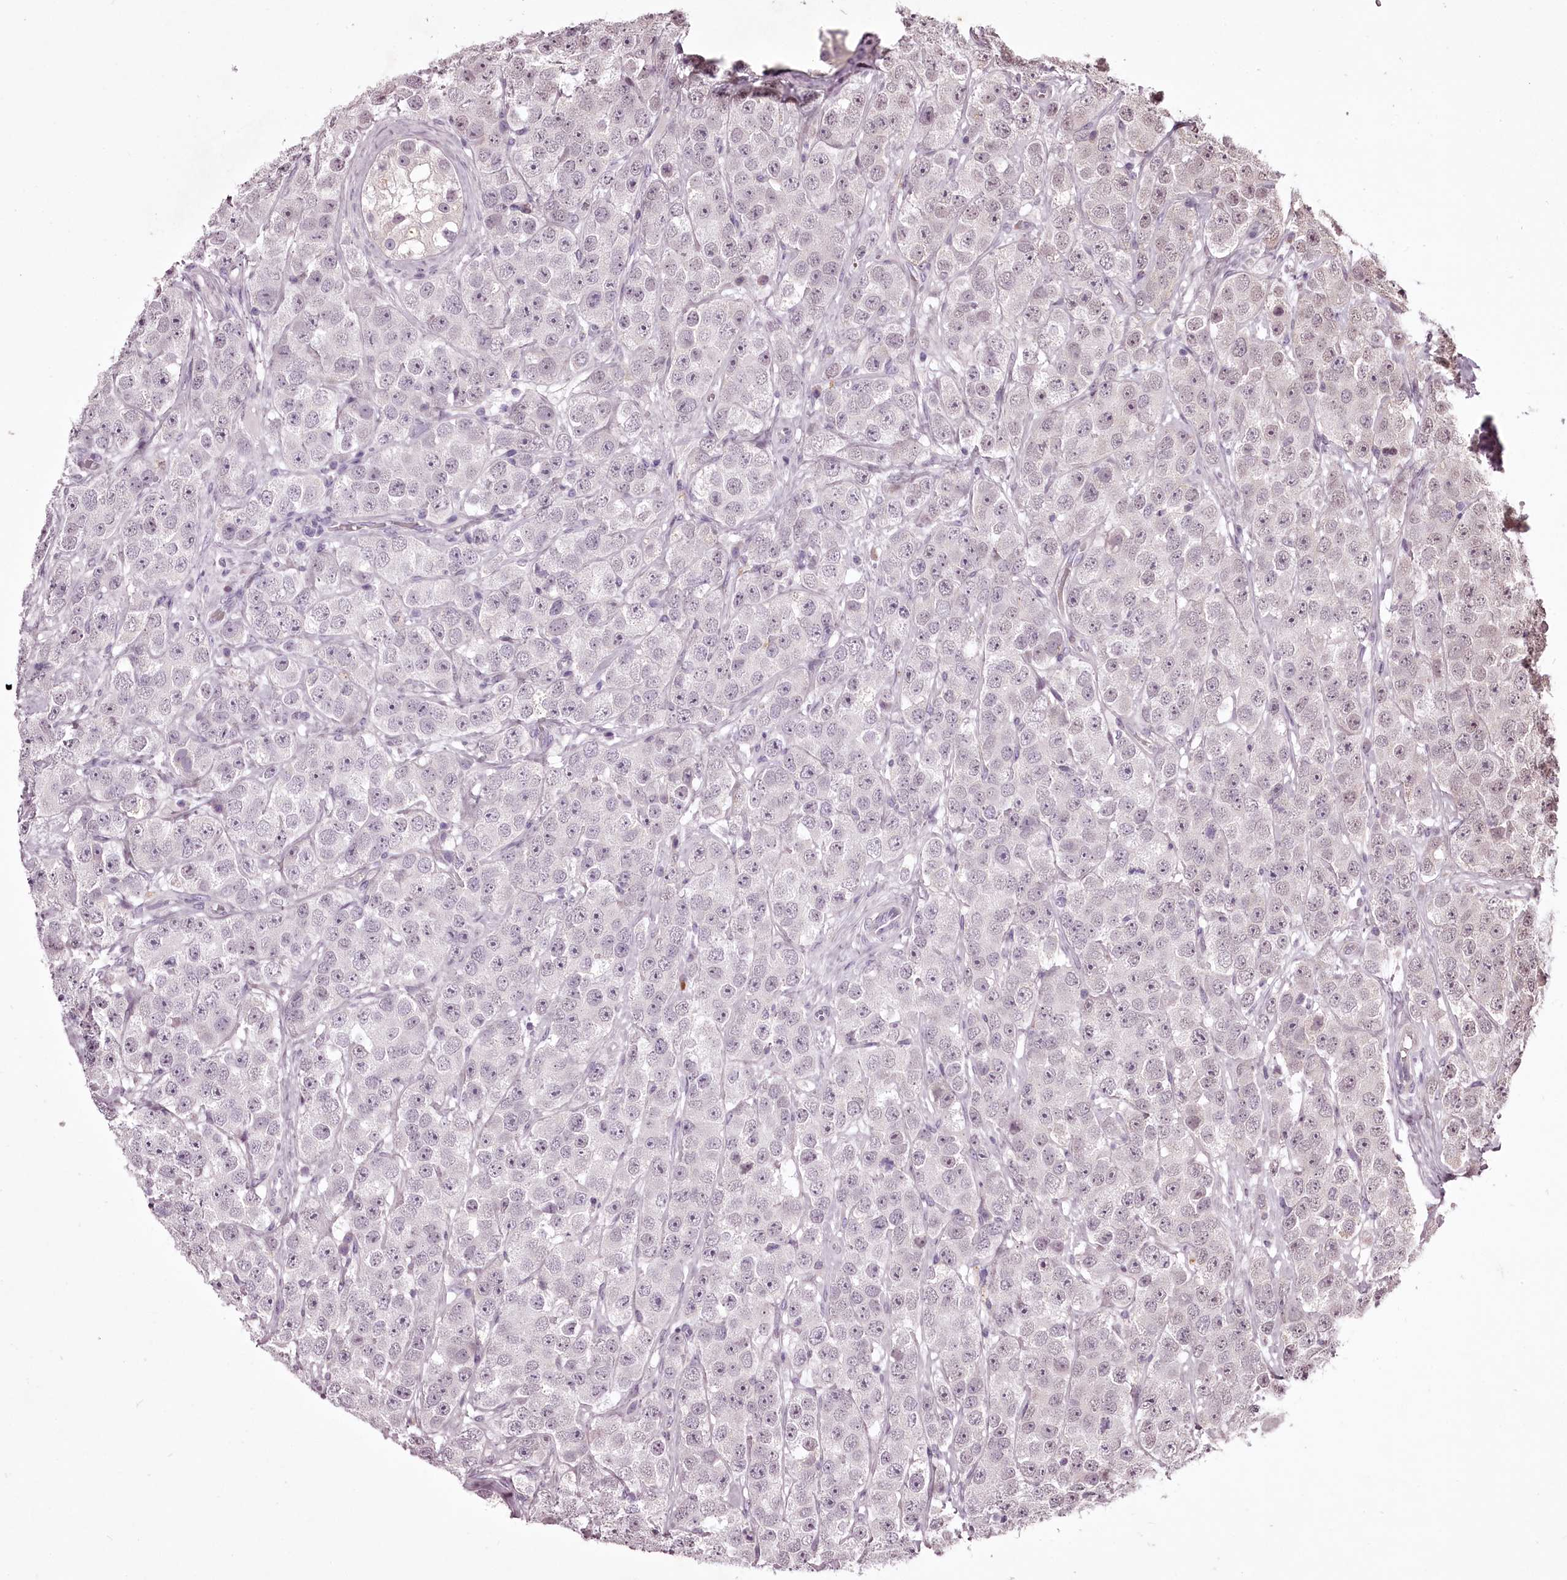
{"staining": {"intensity": "negative", "quantity": "none", "location": "none"}, "tissue": "testis cancer", "cell_type": "Tumor cells", "image_type": "cancer", "snomed": [{"axis": "morphology", "description": "Seminoma, NOS"}, {"axis": "topography", "description": "Testis"}], "caption": "An IHC photomicrograph of testis cancer is shown. There is no staining in tumor cells of testis cancer.", "gene": "ADRA1D", "patient": {"sex": "male", "age": 28}}